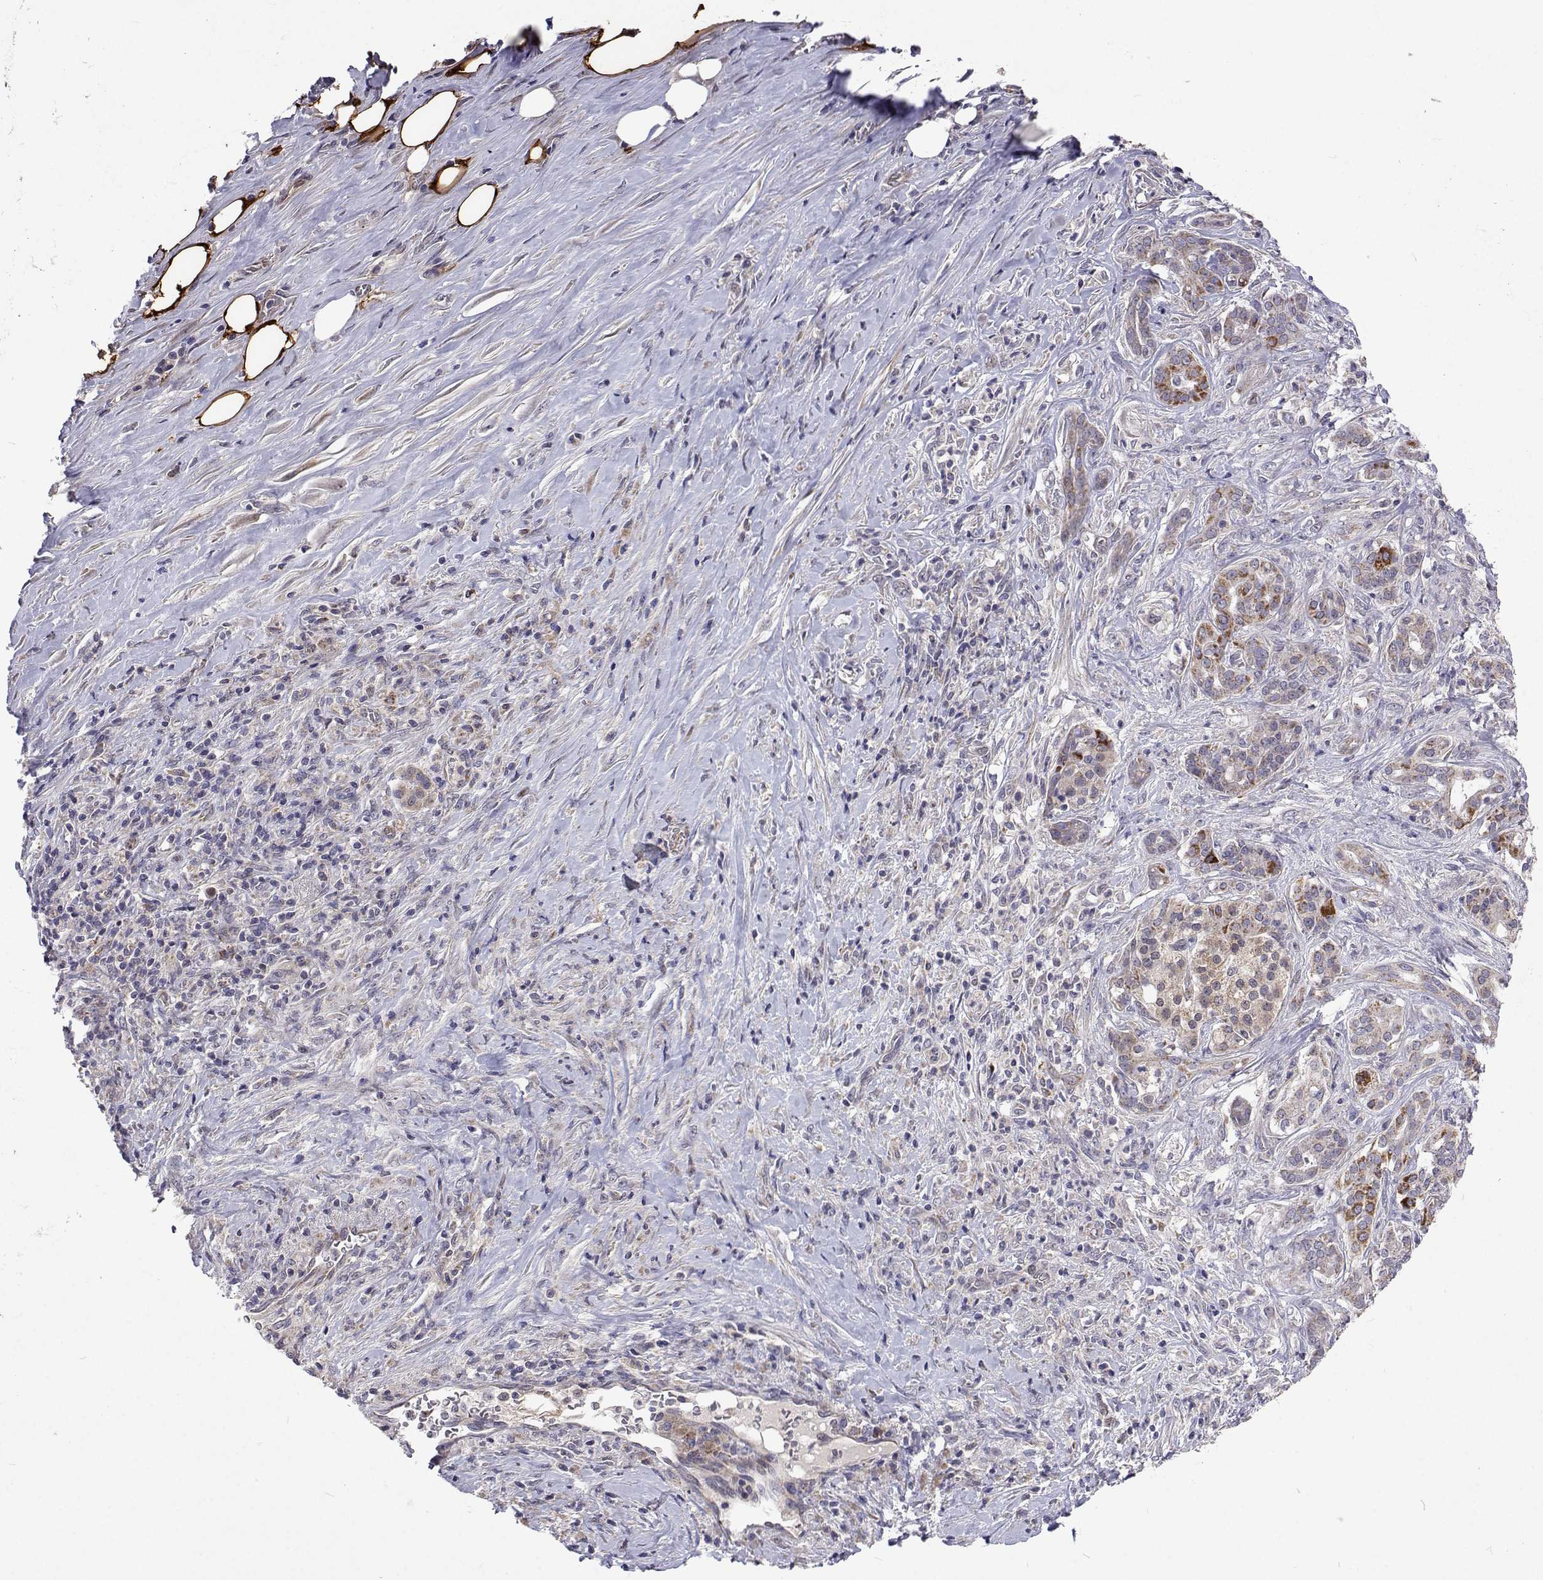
{"staining": {"intensity": "moderate", "quantity": "25%-75%", "location": "cytoplasmic/membranous"}, "tissue": "pancreatic cancer", "cell_type": "Tumor cells", "image_type": "cancer", "snomed": [{"axis": "morphology", "description": "Normal tissue, NOS"}, {"axis": "morphology", "description": "Inflammation, NOS"}, {"axis": "morphology", "description": "Adenocarcinoma, NOS"}, {"axis": "topography", "description": "Pancreas"}], "caption": "Immunohistochemistry photomicrograph of adenocarcinoma (pancreatic) stained for a protein (brown), which reveals medium levels of moderate cytoplasmic/membranous expression in about 25%-75% of tumor cells.", "gene": "DHTKD1", "patient": {"sex": "male", "age": 57}}